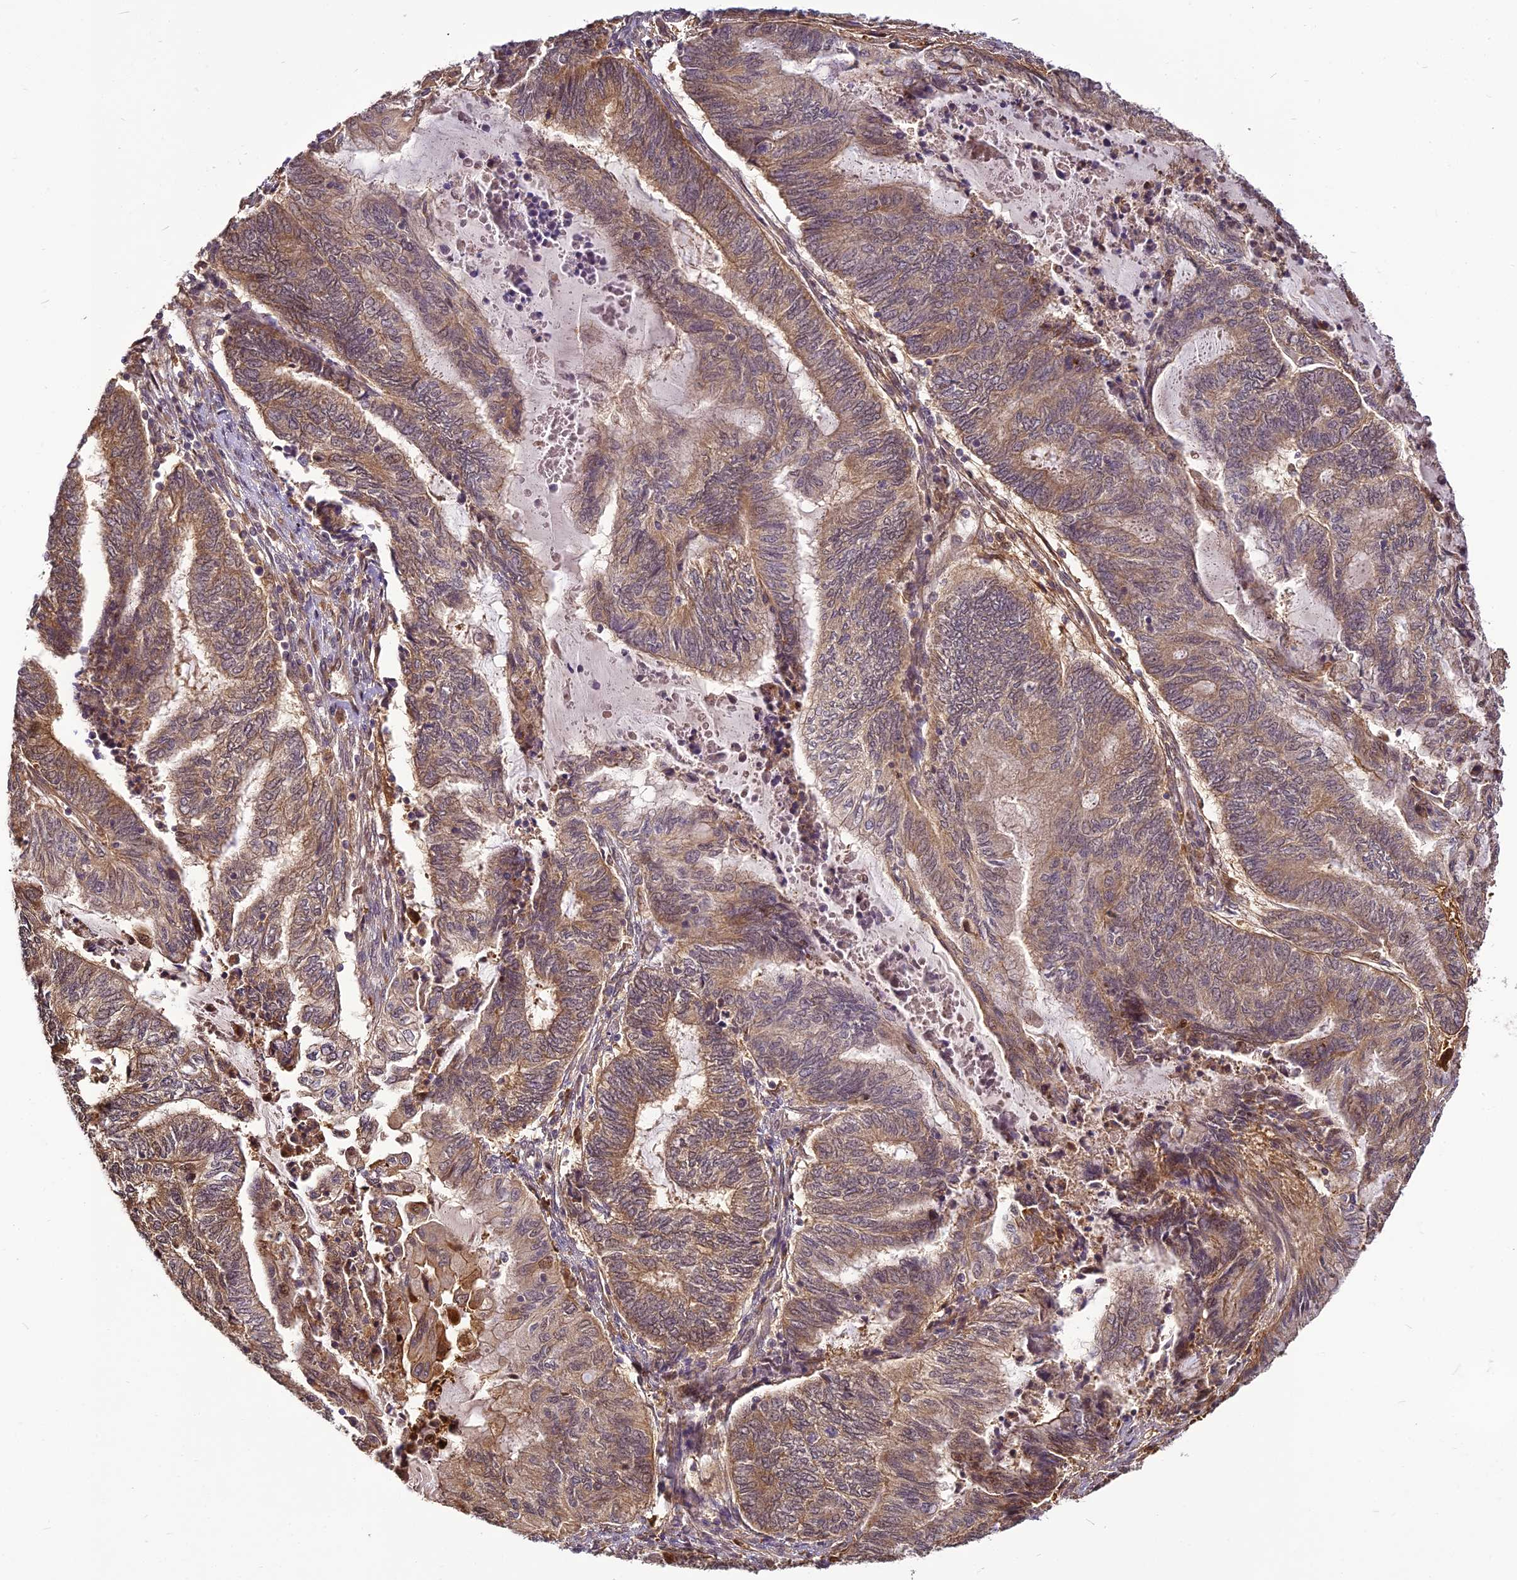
{"staining": {"intensity": "moderate", "quantity": "<25%", "location": "cytoplasmic/membranous"}, "tissue": "endometrial cancer", "cell_type": "Tumor cells", "image_type": "cancer", "snomed": [{"axis": "morphology", "description": "Adenocarcinoma, NOS"}, {"axis": "topography", "description": "Uterus"}, {"axis": "topography", "description": "Endometrium"}], "caption": "Endometrial cancer stained with a protein marker displays moderate staining in tumor cells.", "gene": "BCDIN3D", "patient": {"sex": "female", "age": 70}}